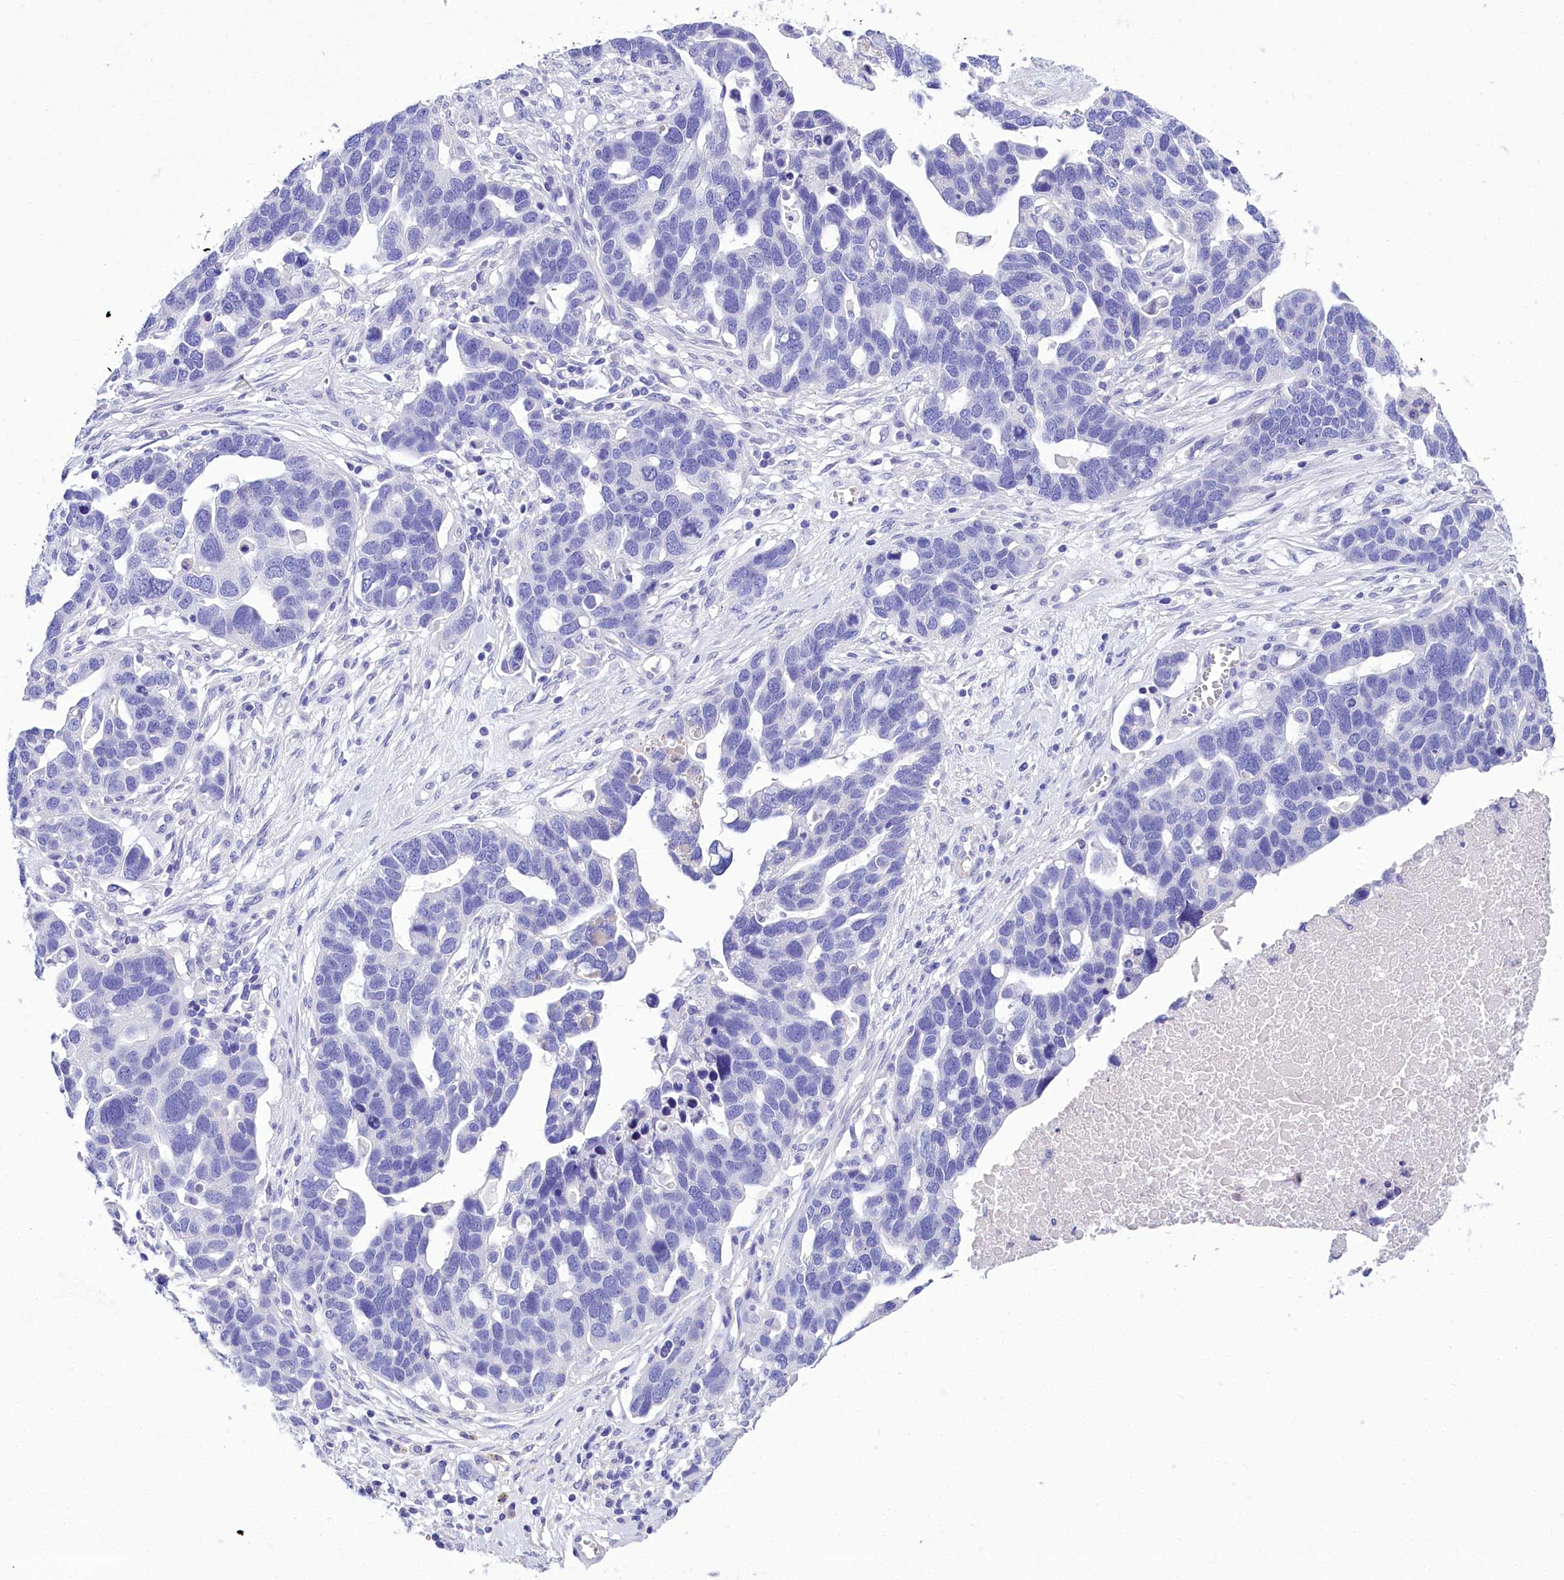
{"staining": {"intensity": "negative", "quantity": "none", "location": "none"}, "tissue": "ovarian cancer", "cell_type": "Tumor cells", "image_type": "cancer", "snomed": [{"axis": "morphology", "description": "Cystadenocarcinoma, serous, NOS"}, {"axis": "topography", "description": "Ovary"}], "caption": "Histopathology image shows no significant protein staining in tumor cells of ovarian cancer.", "gene": "TTC36", "patient": {"sex": "female", "age": 54}}